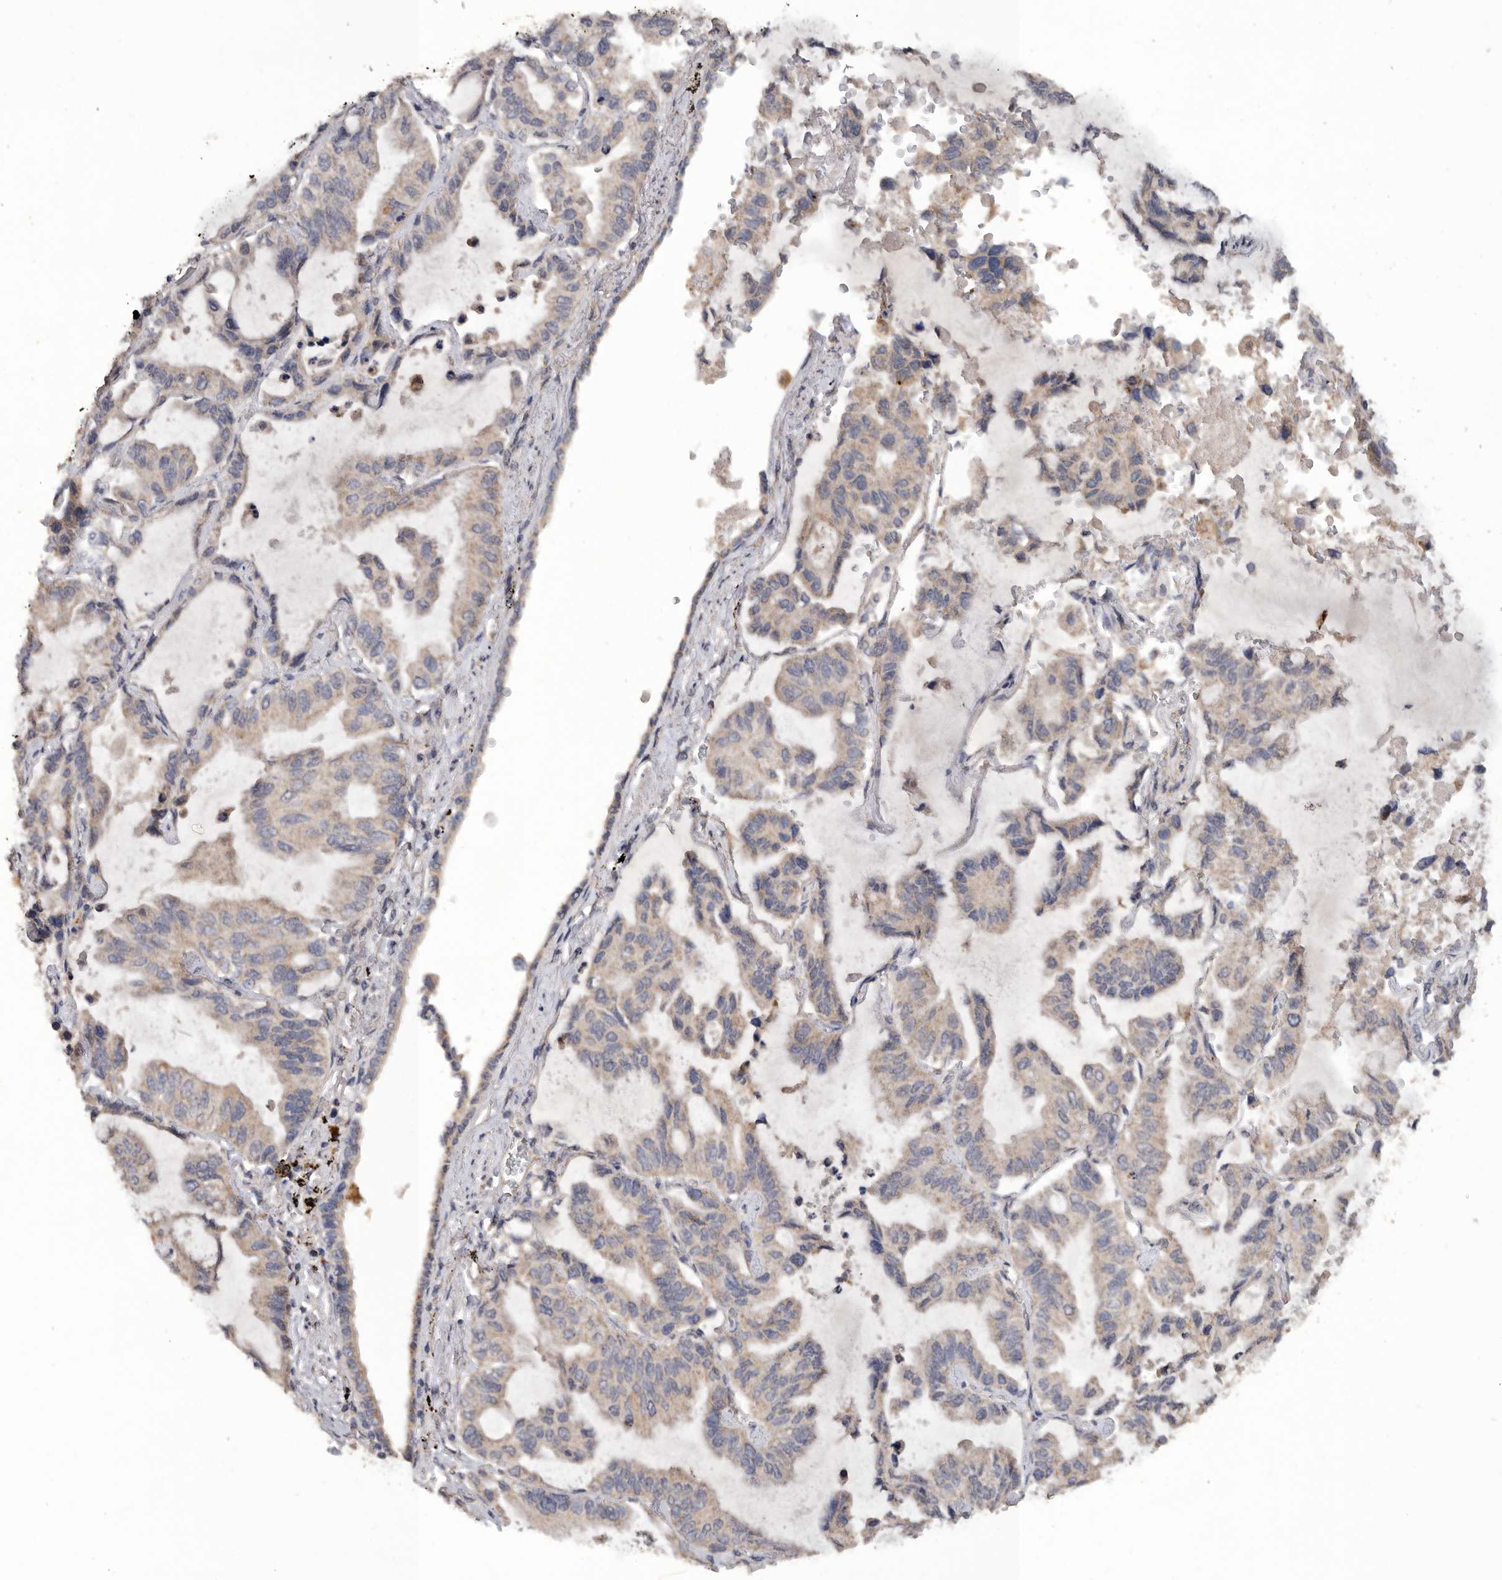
{"staining": {"intensity": "negative", "quantity": "none", "location": "none"}, "tissue": "lung cancer", "cell_type": "Tumor cells", "image_type": "cancer", "snomed": [{"axis": "morphology", "description": "Adenocarcinoma, NOS"}, {"axis": "topography", "description": "Lung"}], "caption": "Lung adenocarcinoma stained for a protein using immunohistochemistry (IHC) reveals no staining tumor cells.", "gene": "PODXL2", "patient": {"sex": "male", "age": 64}}